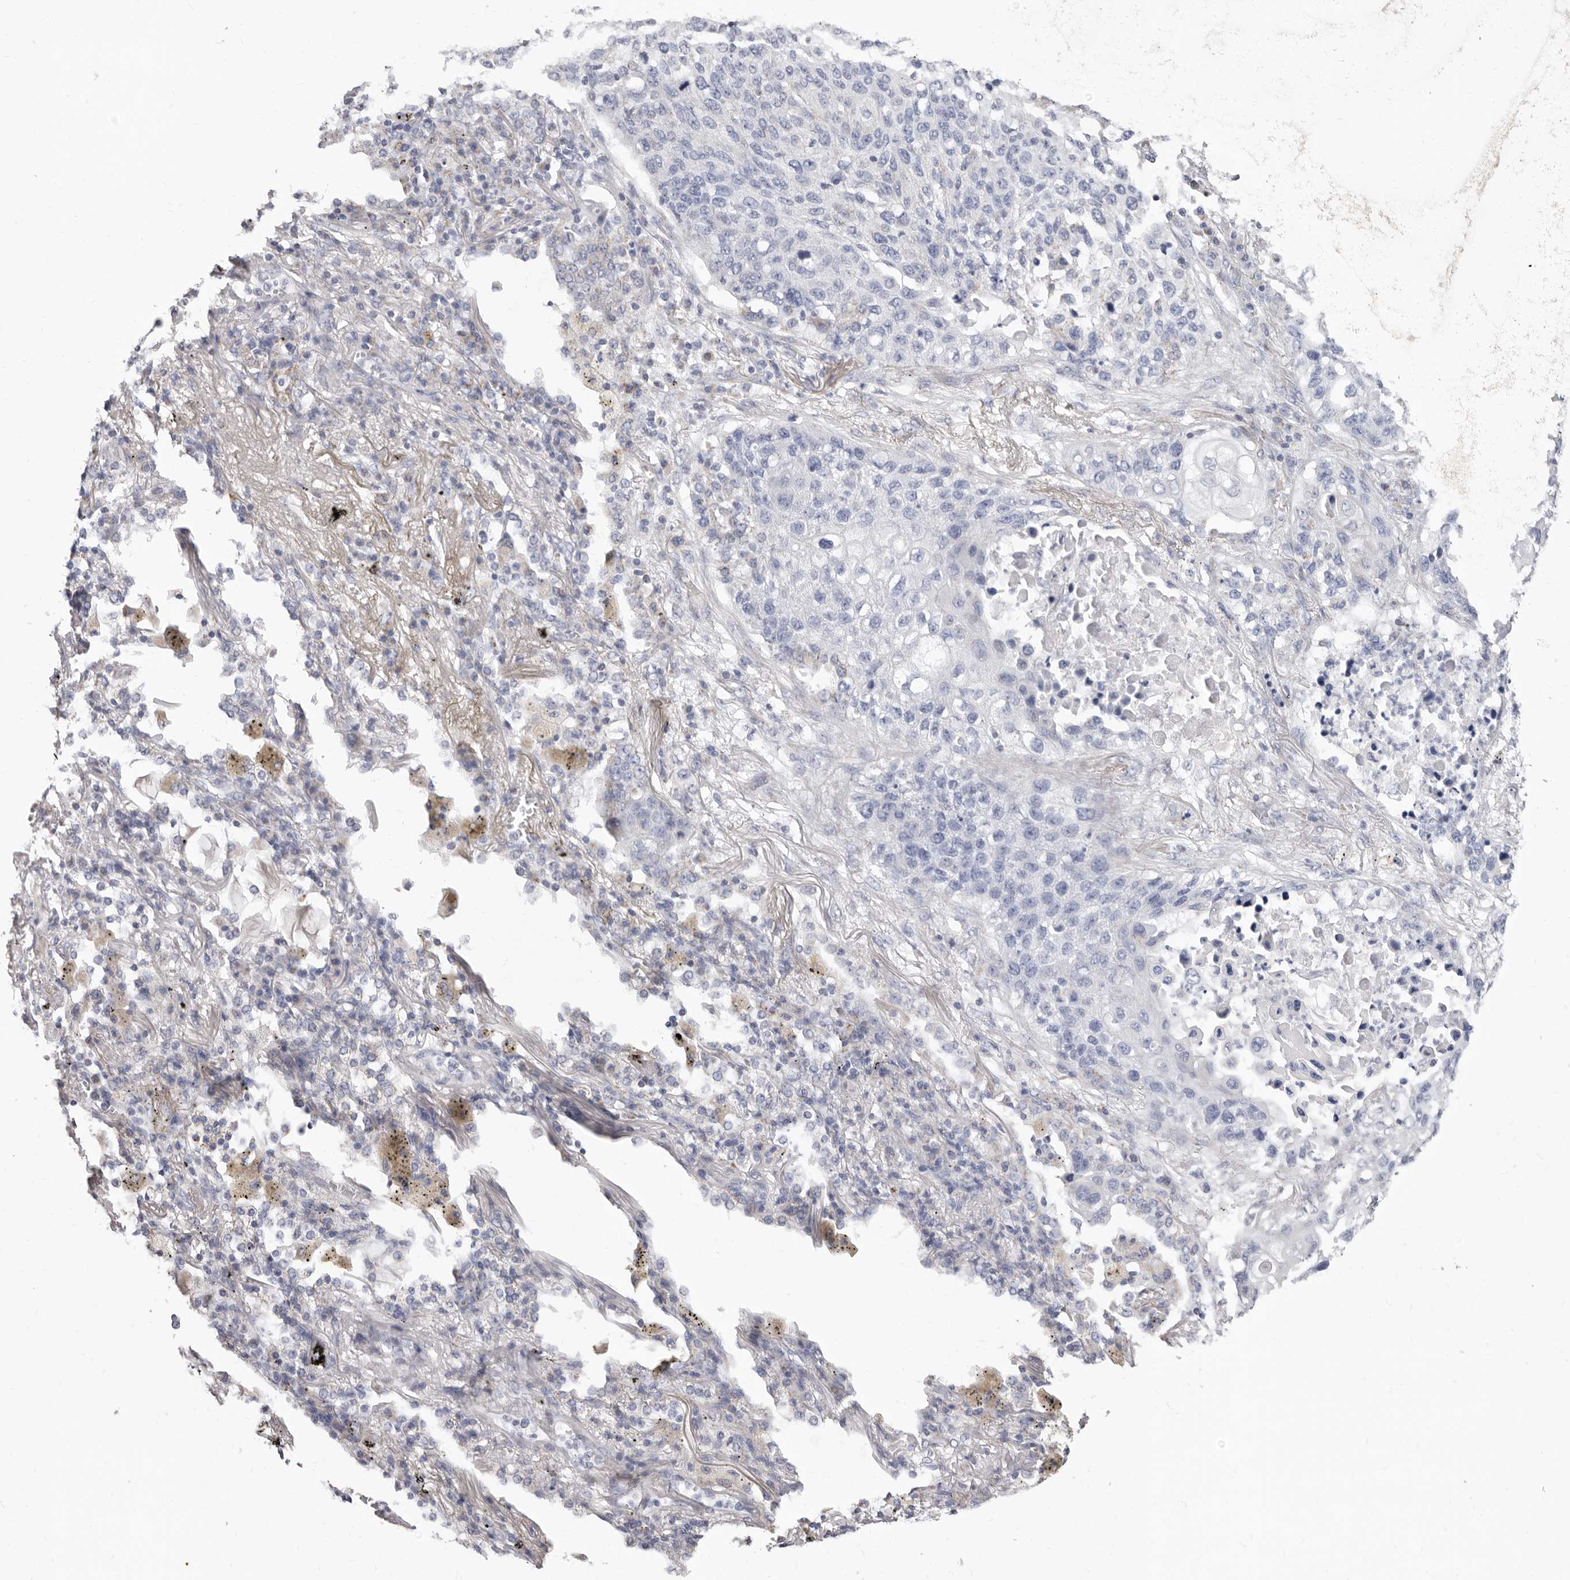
{"staining": {"intensity": "negative", "quantity": "none", "location": "none"}, "tissue": "lung cancer", "cell_type": "Tumor cells", "image_type": "cancer", "snomed": [{"axis": "morphology", "description": "Squamous cell carcinoma, NOS"}, {"axis": "topography", "description": "Lung"}], "caption": "Lung cancer (squamous cell carcinoma) stained for a protein using immunohistochemistry exhibits no expression tumor cells.", "gene": "RSPO2", "patient": {"sex": "female", "age": 63}}